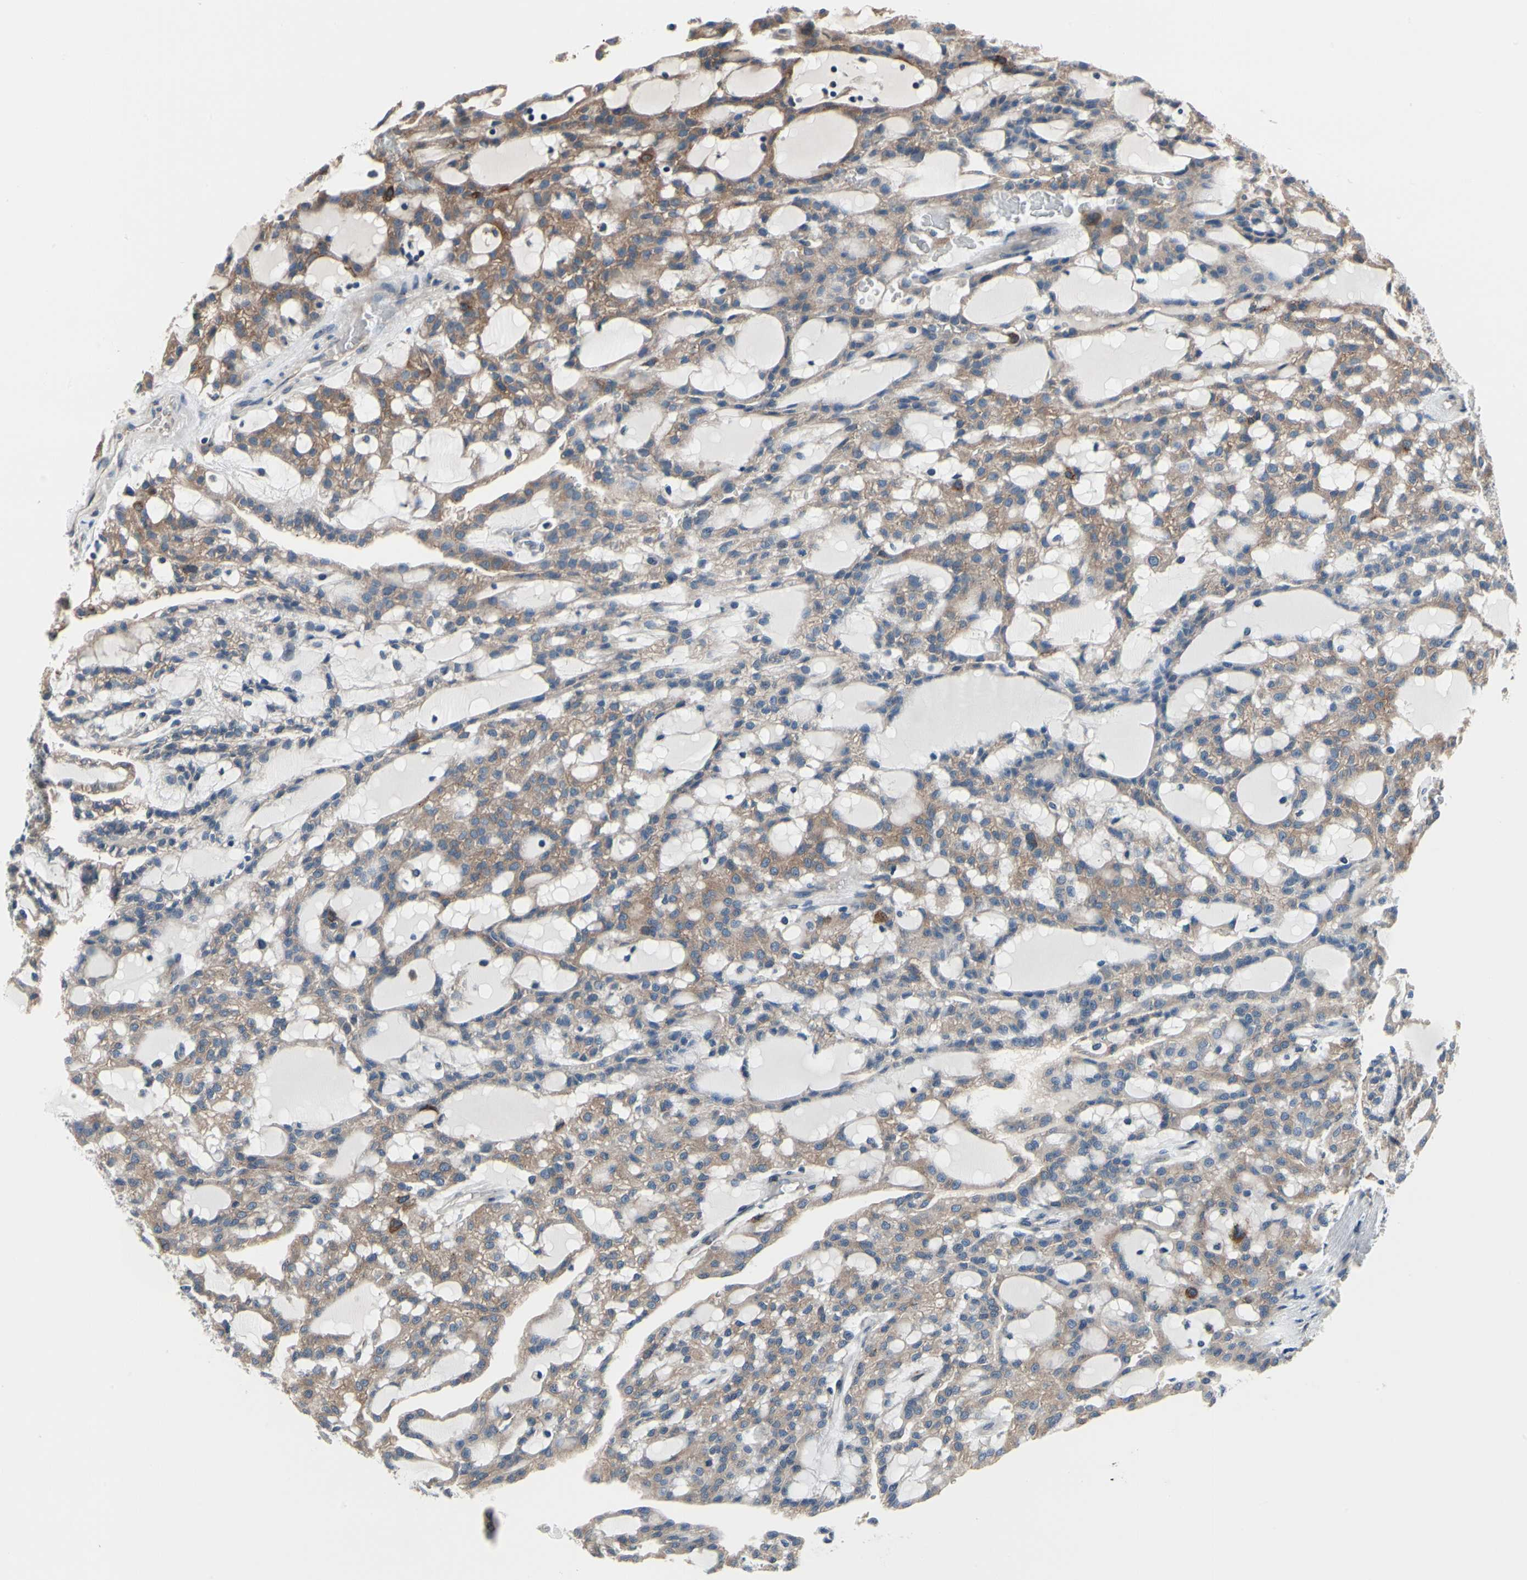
{"staining": {"intensity": "moderate", "quantity": ">75%", "location": "cytoplasmic/membranous"}, "tissue": "renal cancer", "cell_type": "Tumor cells", "image_type": "cancer", "snomed": [{"axis": "morphology", "description": "Adenocarcinoma, NOS"}, {"axis": "topography", "description": "Kidney"}], "caption": "Immunohistochemical staining of renal adenocarcinoma shows moderate cytoplasmic/membranous protein expression in approximately >75% of tumor cells.", "gene": "PRKAR2B", "patient": {"sex": "male", "age": 63}}